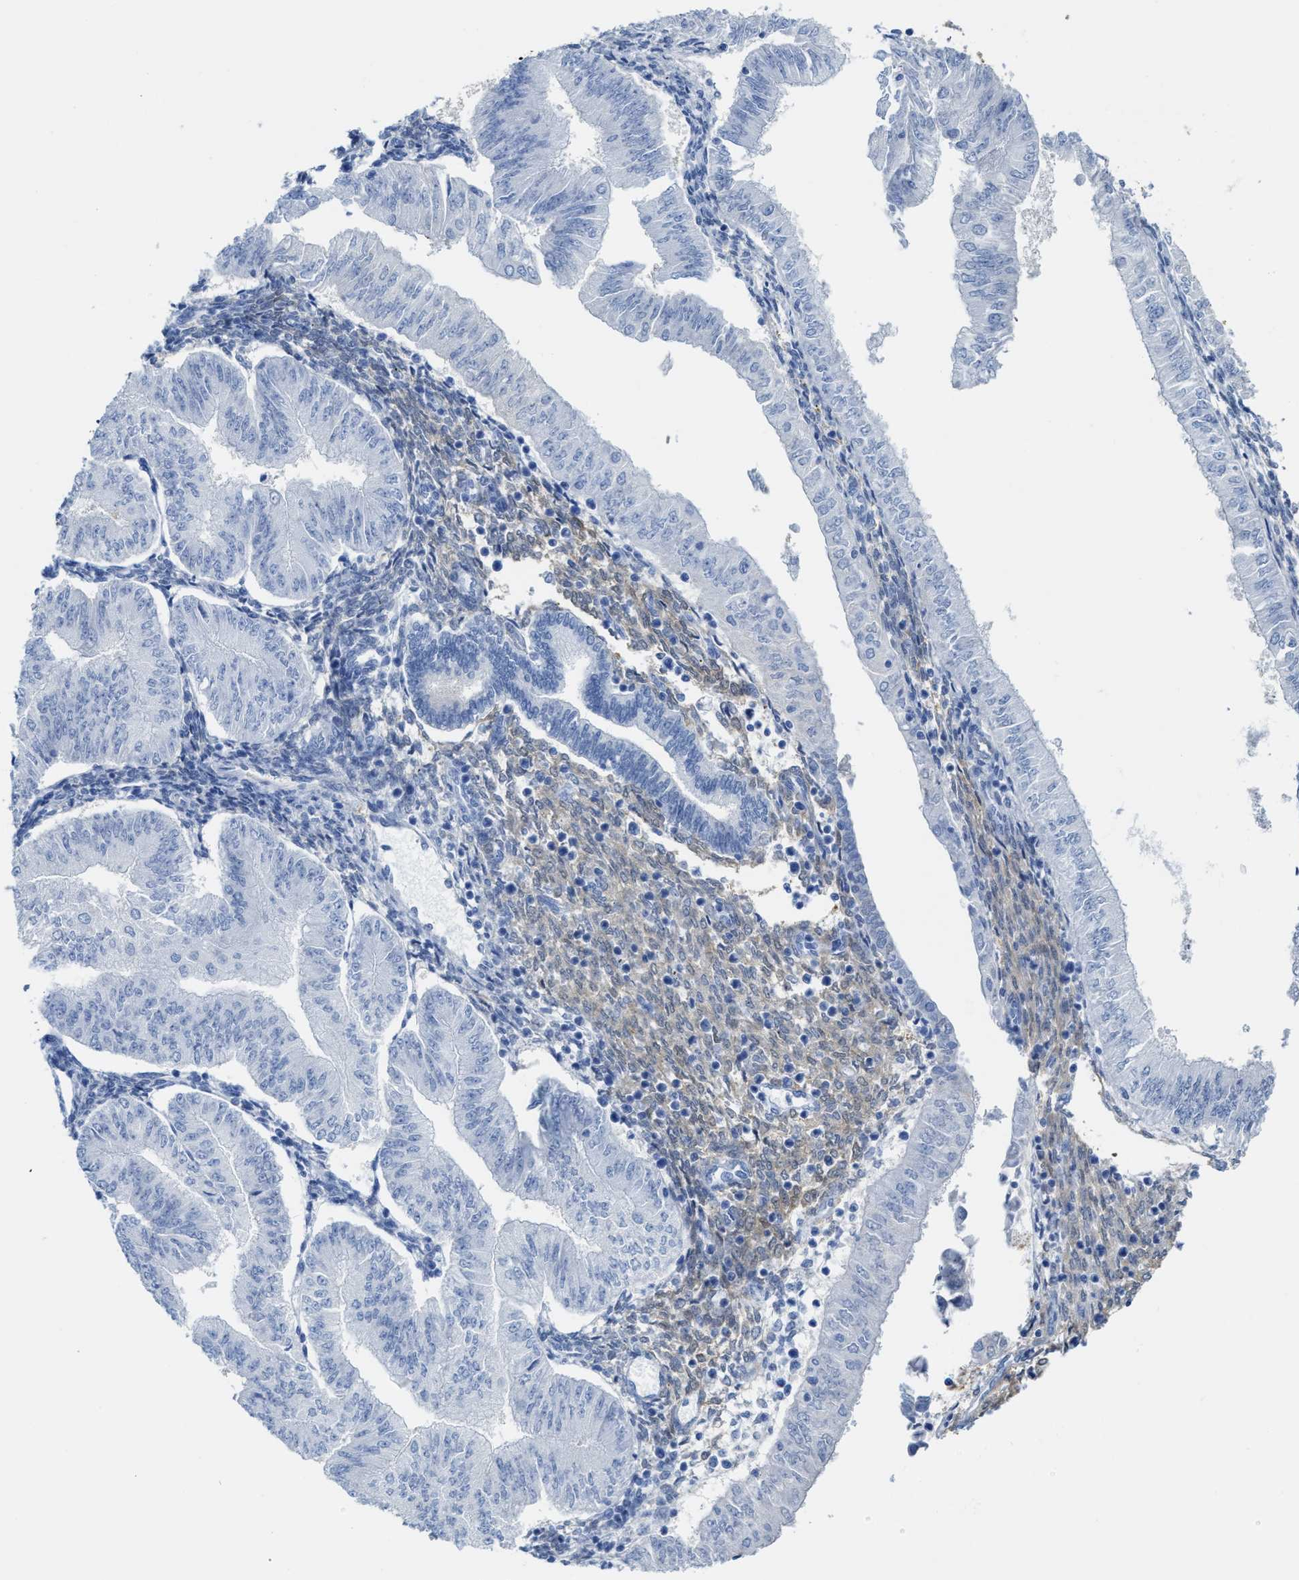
{"staining": {"intensity": "negative", "quantity": "none", "location": "none"}, "tissue": "endometrial cancer", "cell_type": "Tumor cells", "image_type": "cancer", "snomed": [{"axis": "morphology", "description": "Normal tissue, NOS"}, {"axis": "morphology", "description": "Adenocarcinoma, NOS"}, {"axis": "topography", "description": "Endometrium"}], "caption": "Tumor cells are negative for brown protein staining in endometrial cancer. Brightfield microscopy of immunohistochemistry stained with DAB (3,3'-diaminobenzidine) (brown) and hematoxylin (blue), captured at high magnification.", "gene": "ASS1", "patient": {"sex": "female", "age": 53}}